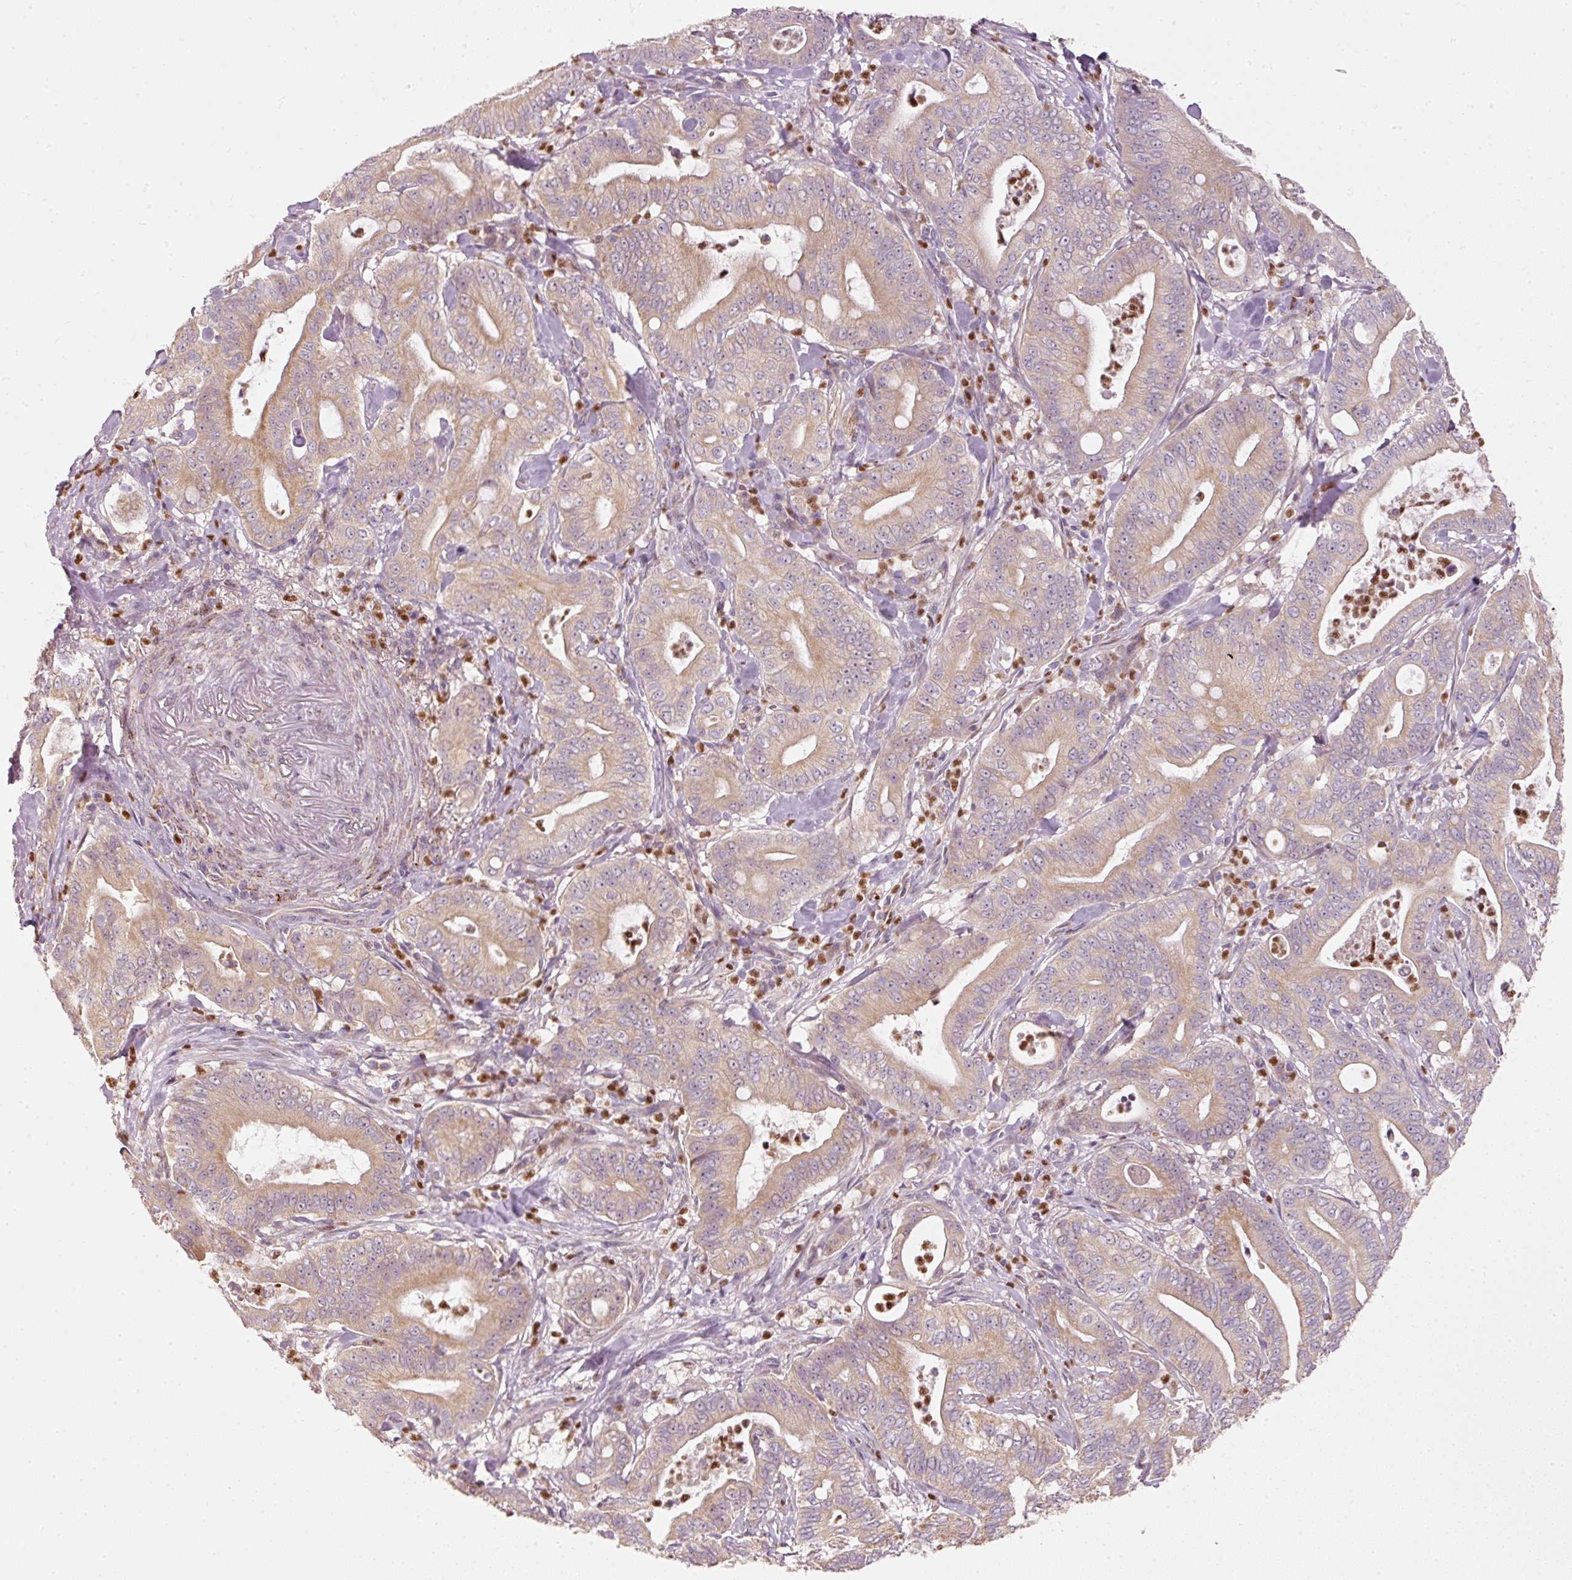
{"staining": {"intensity": "moderate", "quantity": "25%-75%", "location": "cytoplasmic/membranous"}, "tissue": "pancreatic cancer", "cell_type": "Tumor cells", "image_type": "cancer", "snomed": [{"axis": "morphology", "description": "Adenocarcinoma, NOS"}, {"axis": "topography", "description": "Pancreas"}], "caption": "Pancreatic cancer (adenocarcinoma) stained with a brown dye reveals moderate cytoplasmic/membranous positive expression in about 25%-75% of tumor cells.", "gene": "MTHFD1L", "patient": {"sex": "male", "age": 71}}